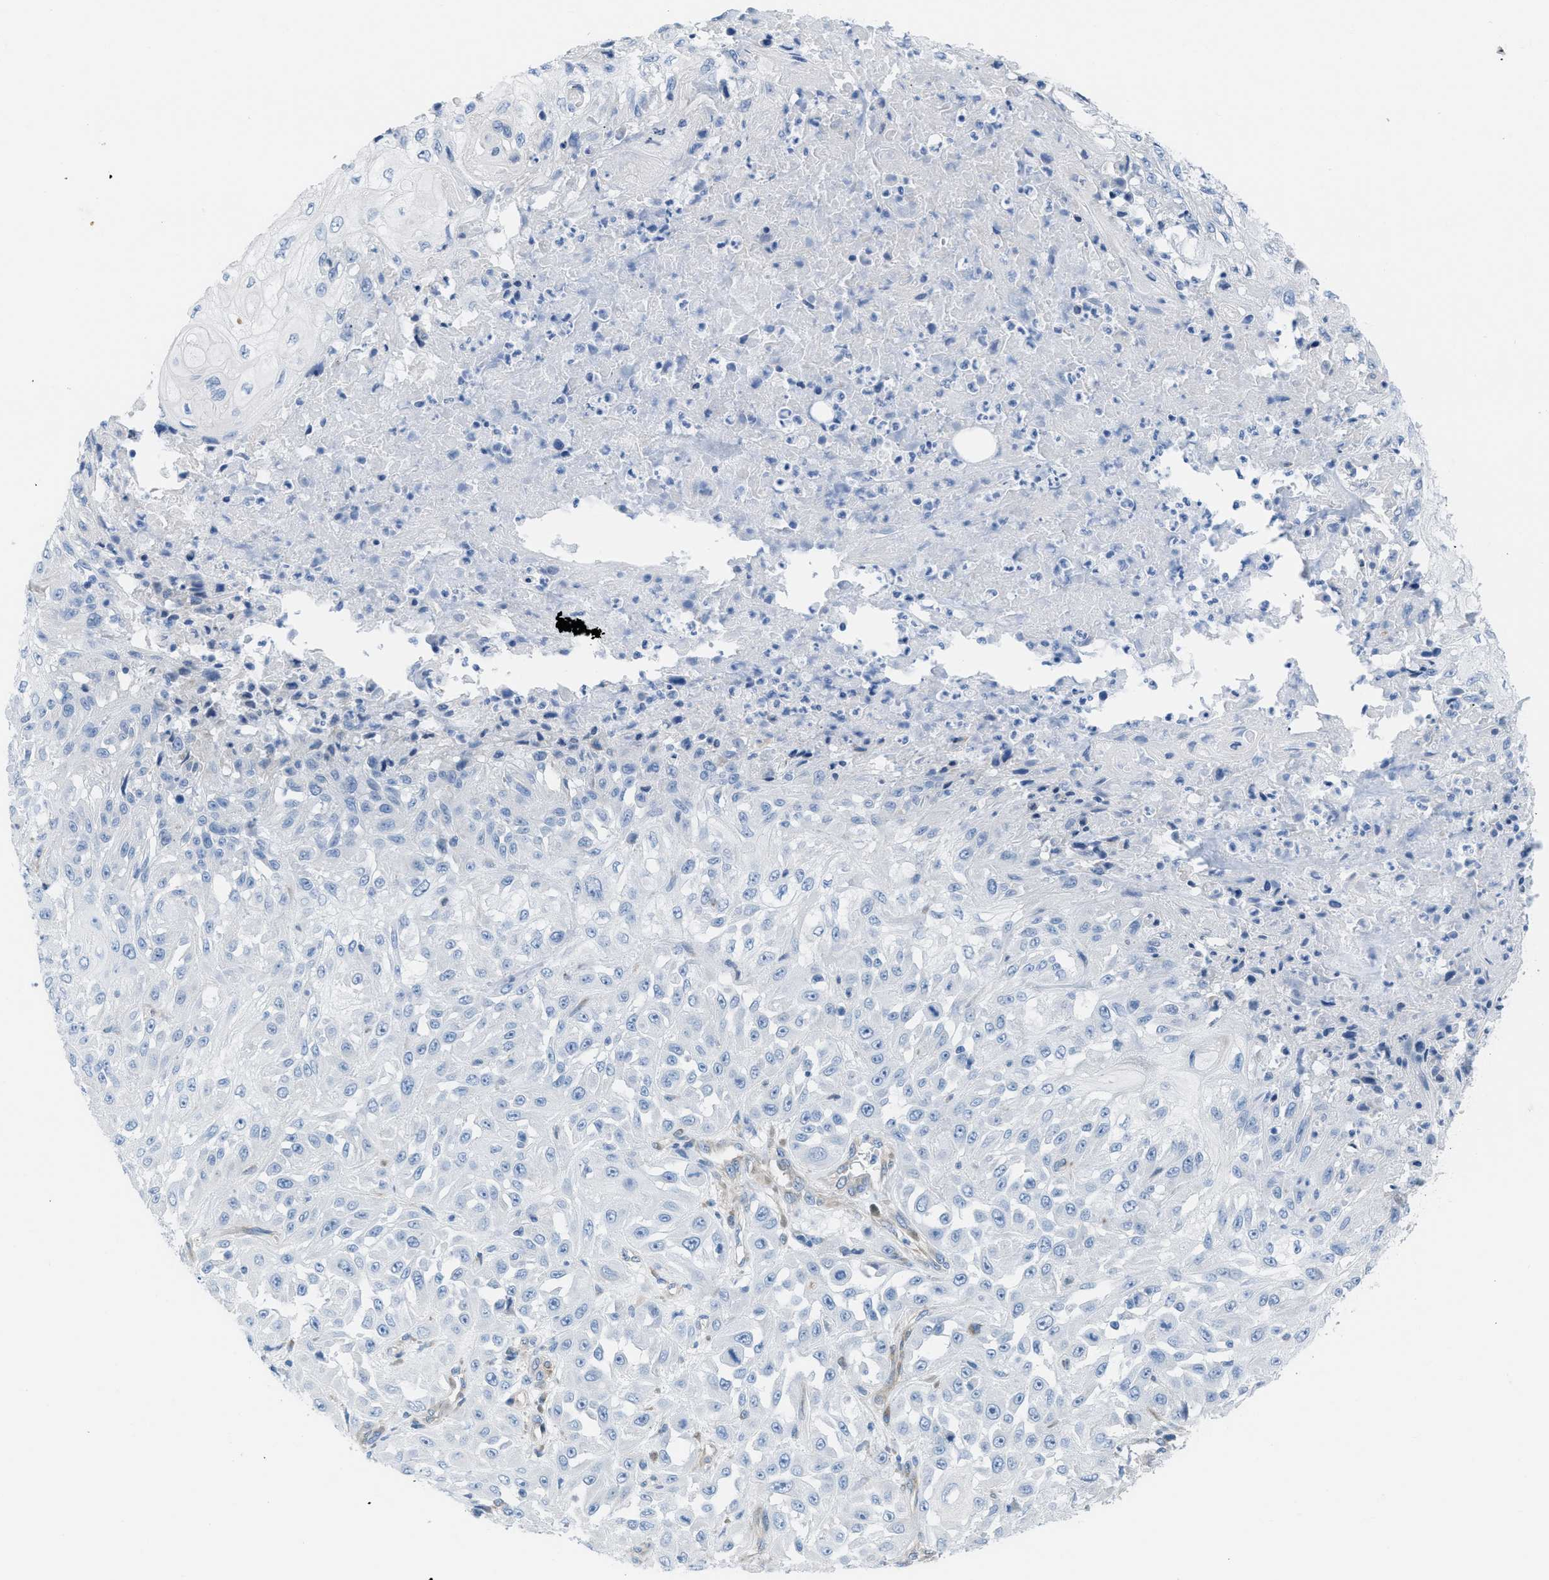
{"staining": {"intensity": "negative", "quantity": "none", "location": "none"}, "tissue": "skin cancer", "cell_type": "Tumor cells", "image_type": "cancer", "snomed": [{"axis": "morphology", "description": "Squamous cell carcinoma, NOS"}, {"axis": "morphology", "description": "Squamous cell carcinoma, metastatic, NOS"}, {"axis": "topography", "description": "Skin"}, {"axis": "topography", "description": "Lymph node"}], "caption": "Tumor cells are negative for protein expression in human skin metastatic squamous cell carcinoma.", "gene": "ASGR1", "patient": {"sex": "male", "age": 75}}